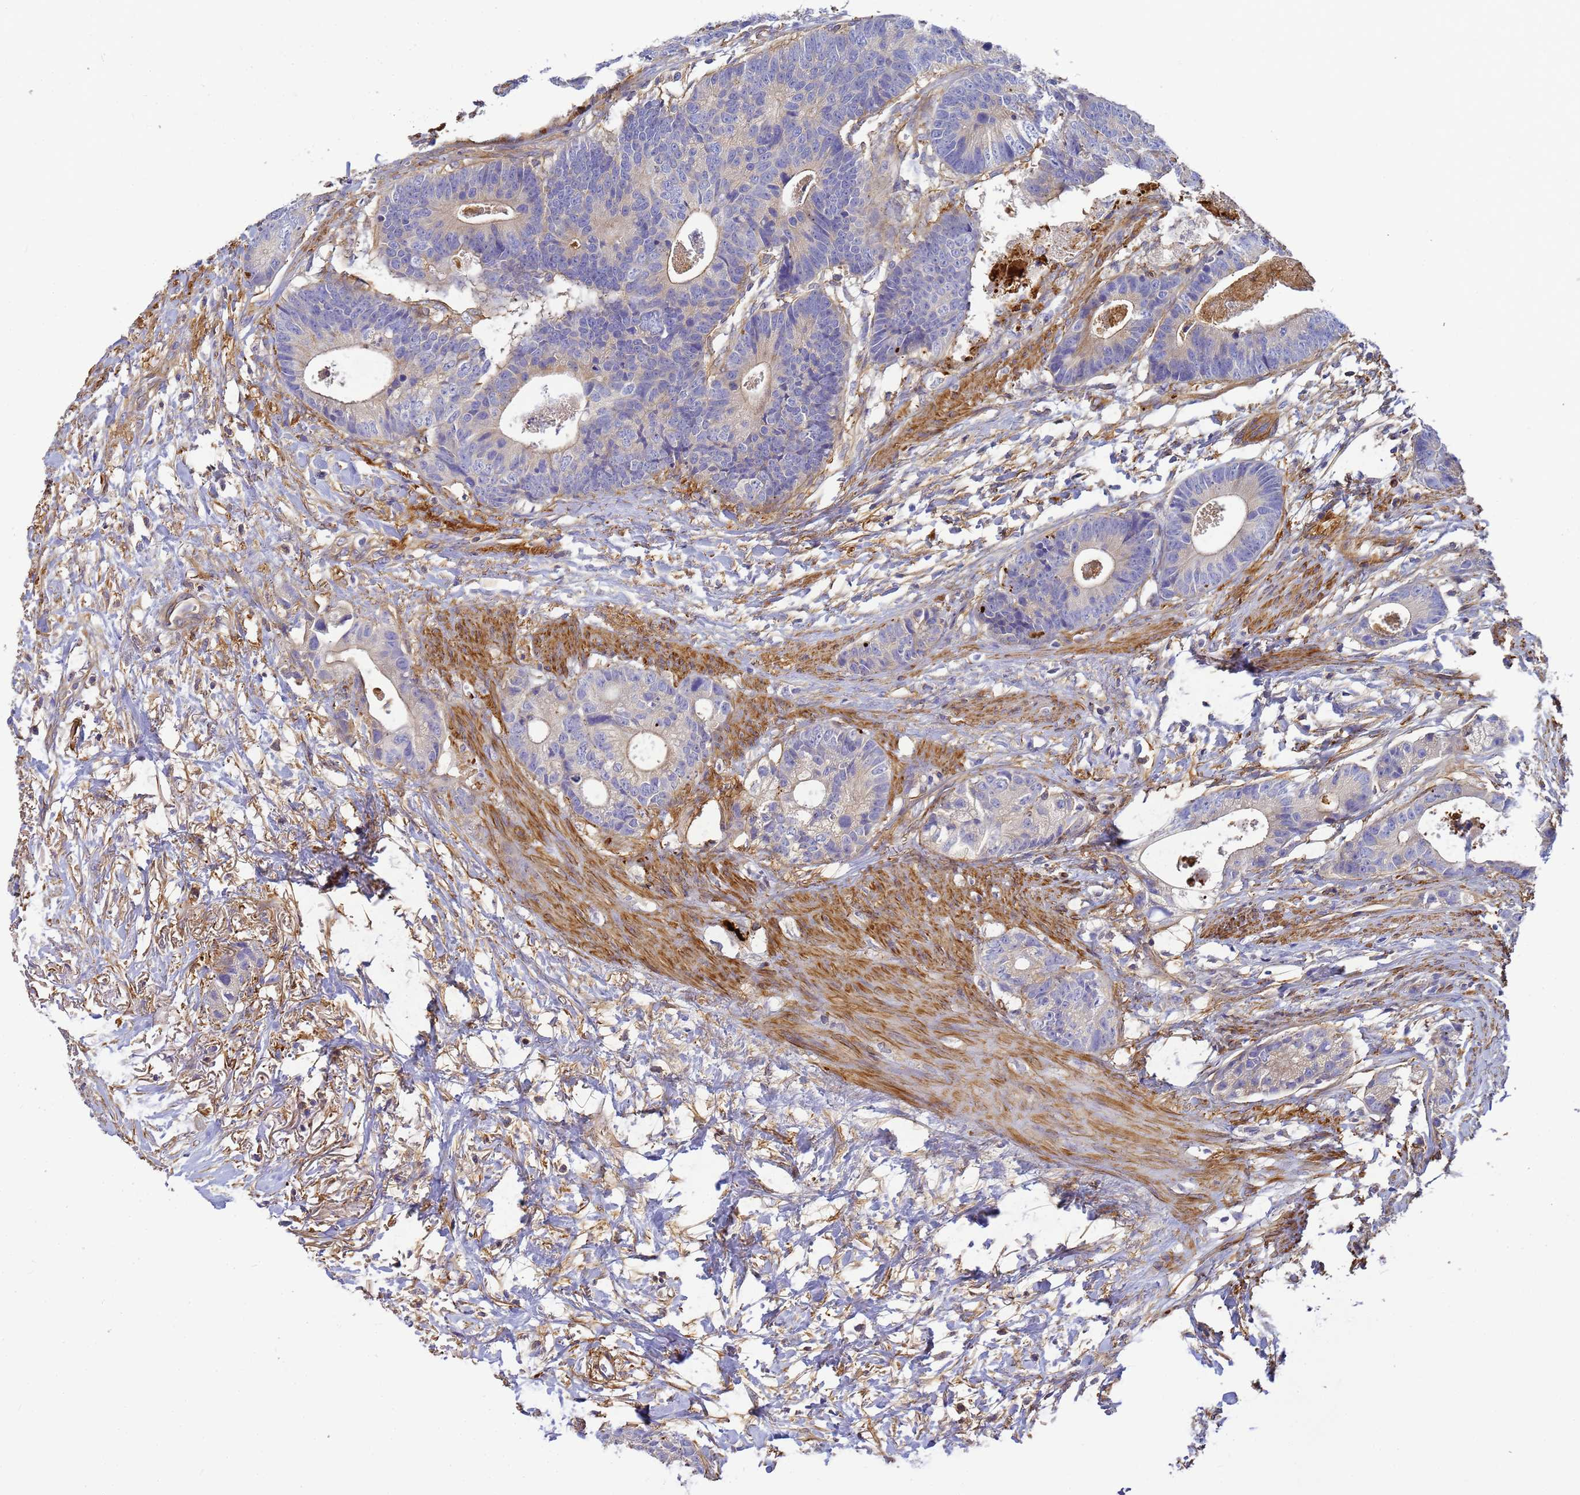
{"staining": {"intensity": "weak", "quantity": "<25%", "location": "cytoplasmic/membranous"}, "tissue": "colorectal cancer", "cell_type": "Tumor cells", "image_type": "cancer", "snomed": [{"axis": "morphology", "description": "Adenocarcinoma, NOS"}, {"axis": "topography", "description": "Colon"}], "caption": "A histopathology image of human colorectal cancer is negative for staining in tumor cells.", "gene": "MYL12A", "patient": {"sex": "female", "age": 57}}